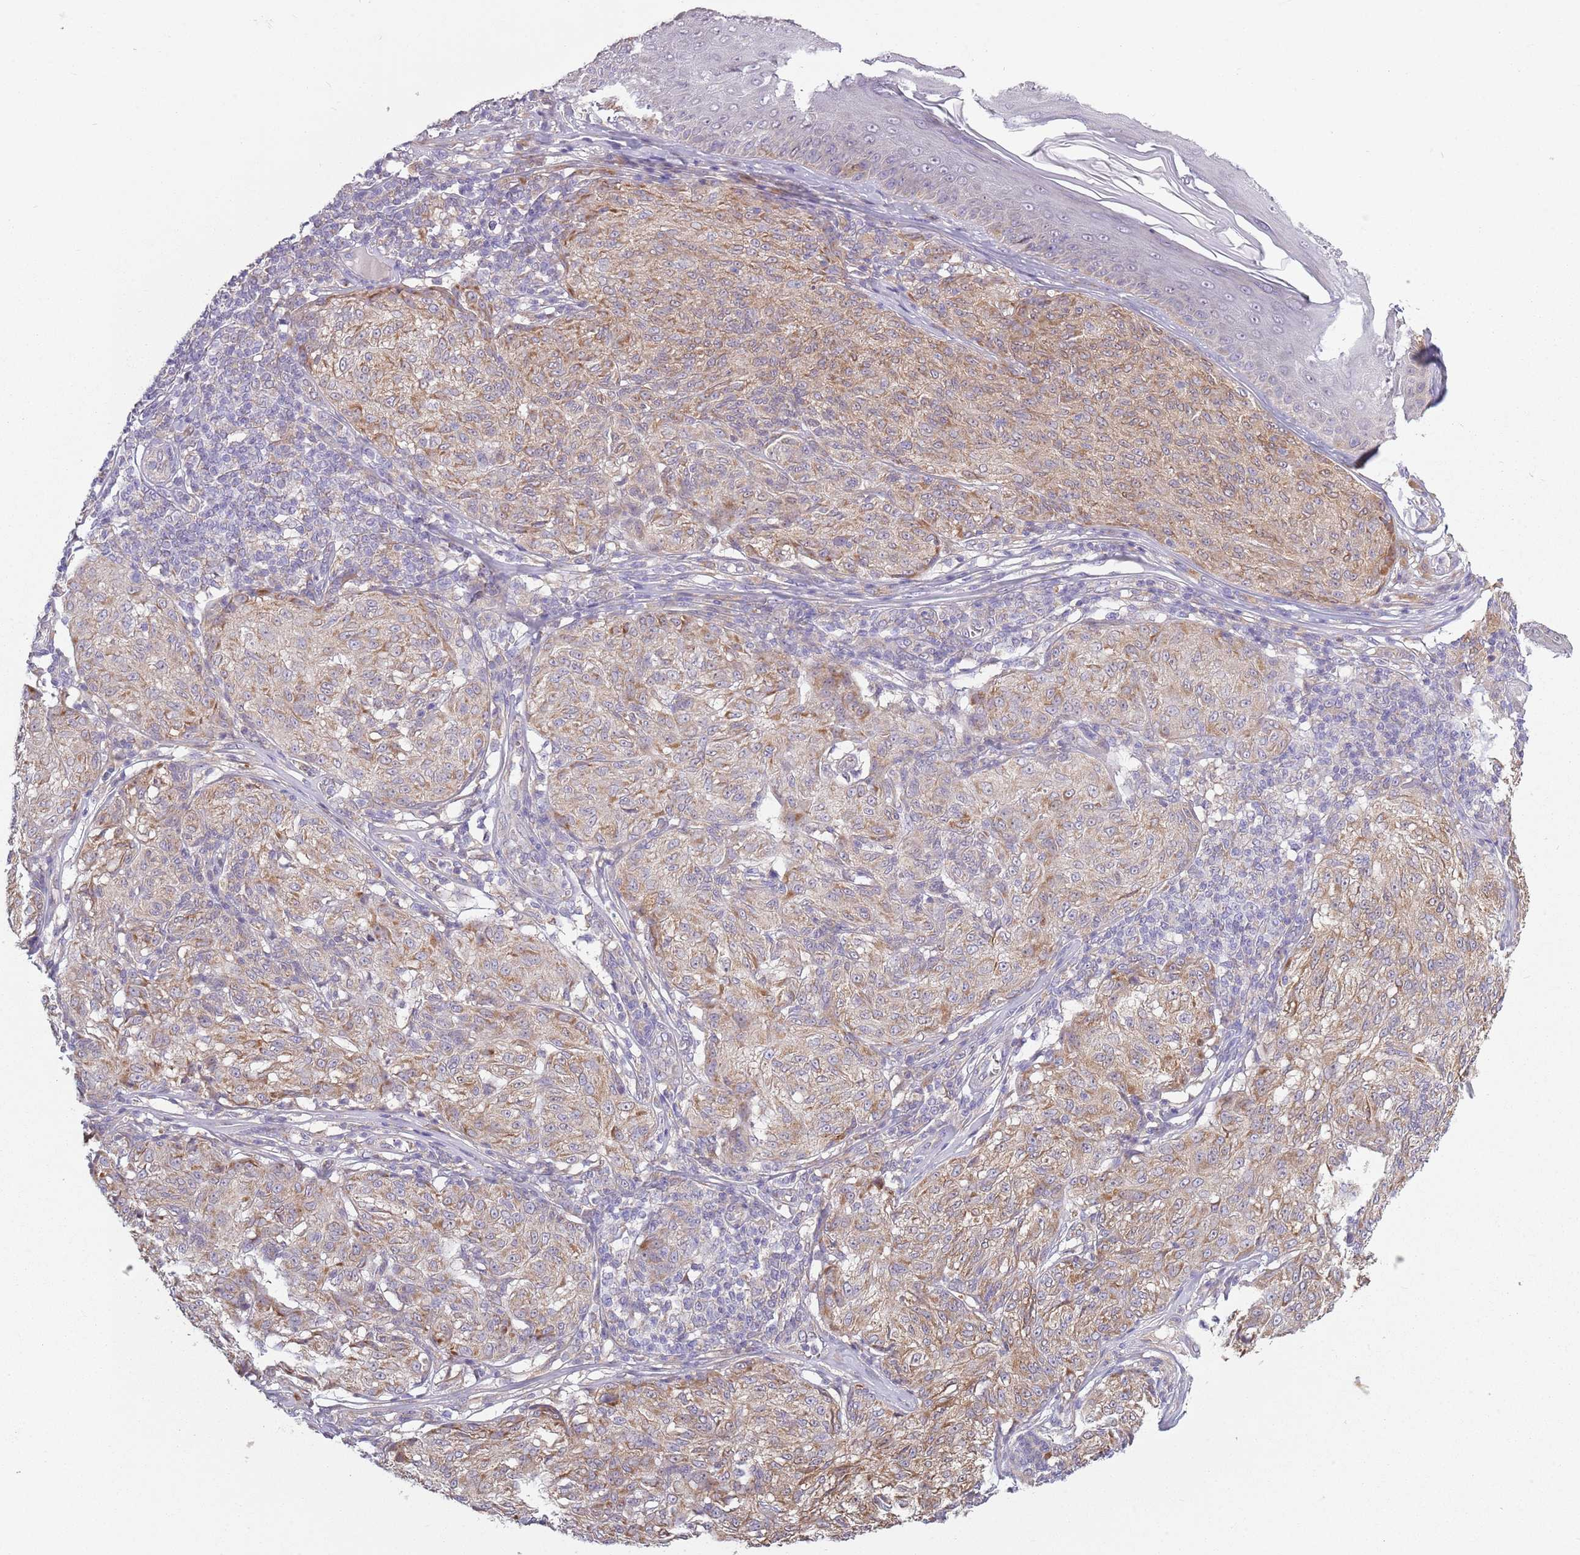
{"staining": {"intensity": "weak", "quantity": "25%-75%", "location": "cytoplasmic/membranous"}, "tissue": "melanoma", "cell_type": "Tumor cells", "image_type": "cancer", "snomed": [{"axis": "morphology", "description": "Malignant melanoma, NOS"}, {"axis": "topography", "description": "Skin"}], "caption": "Malignant melanoma stained with immunohistochemistry reveals weak cytoplasmic/membranous staining in approximately 25%-75% of tumor cells.", "gene": "COQ5", "patient": {"sex": "female", "age": 63}}